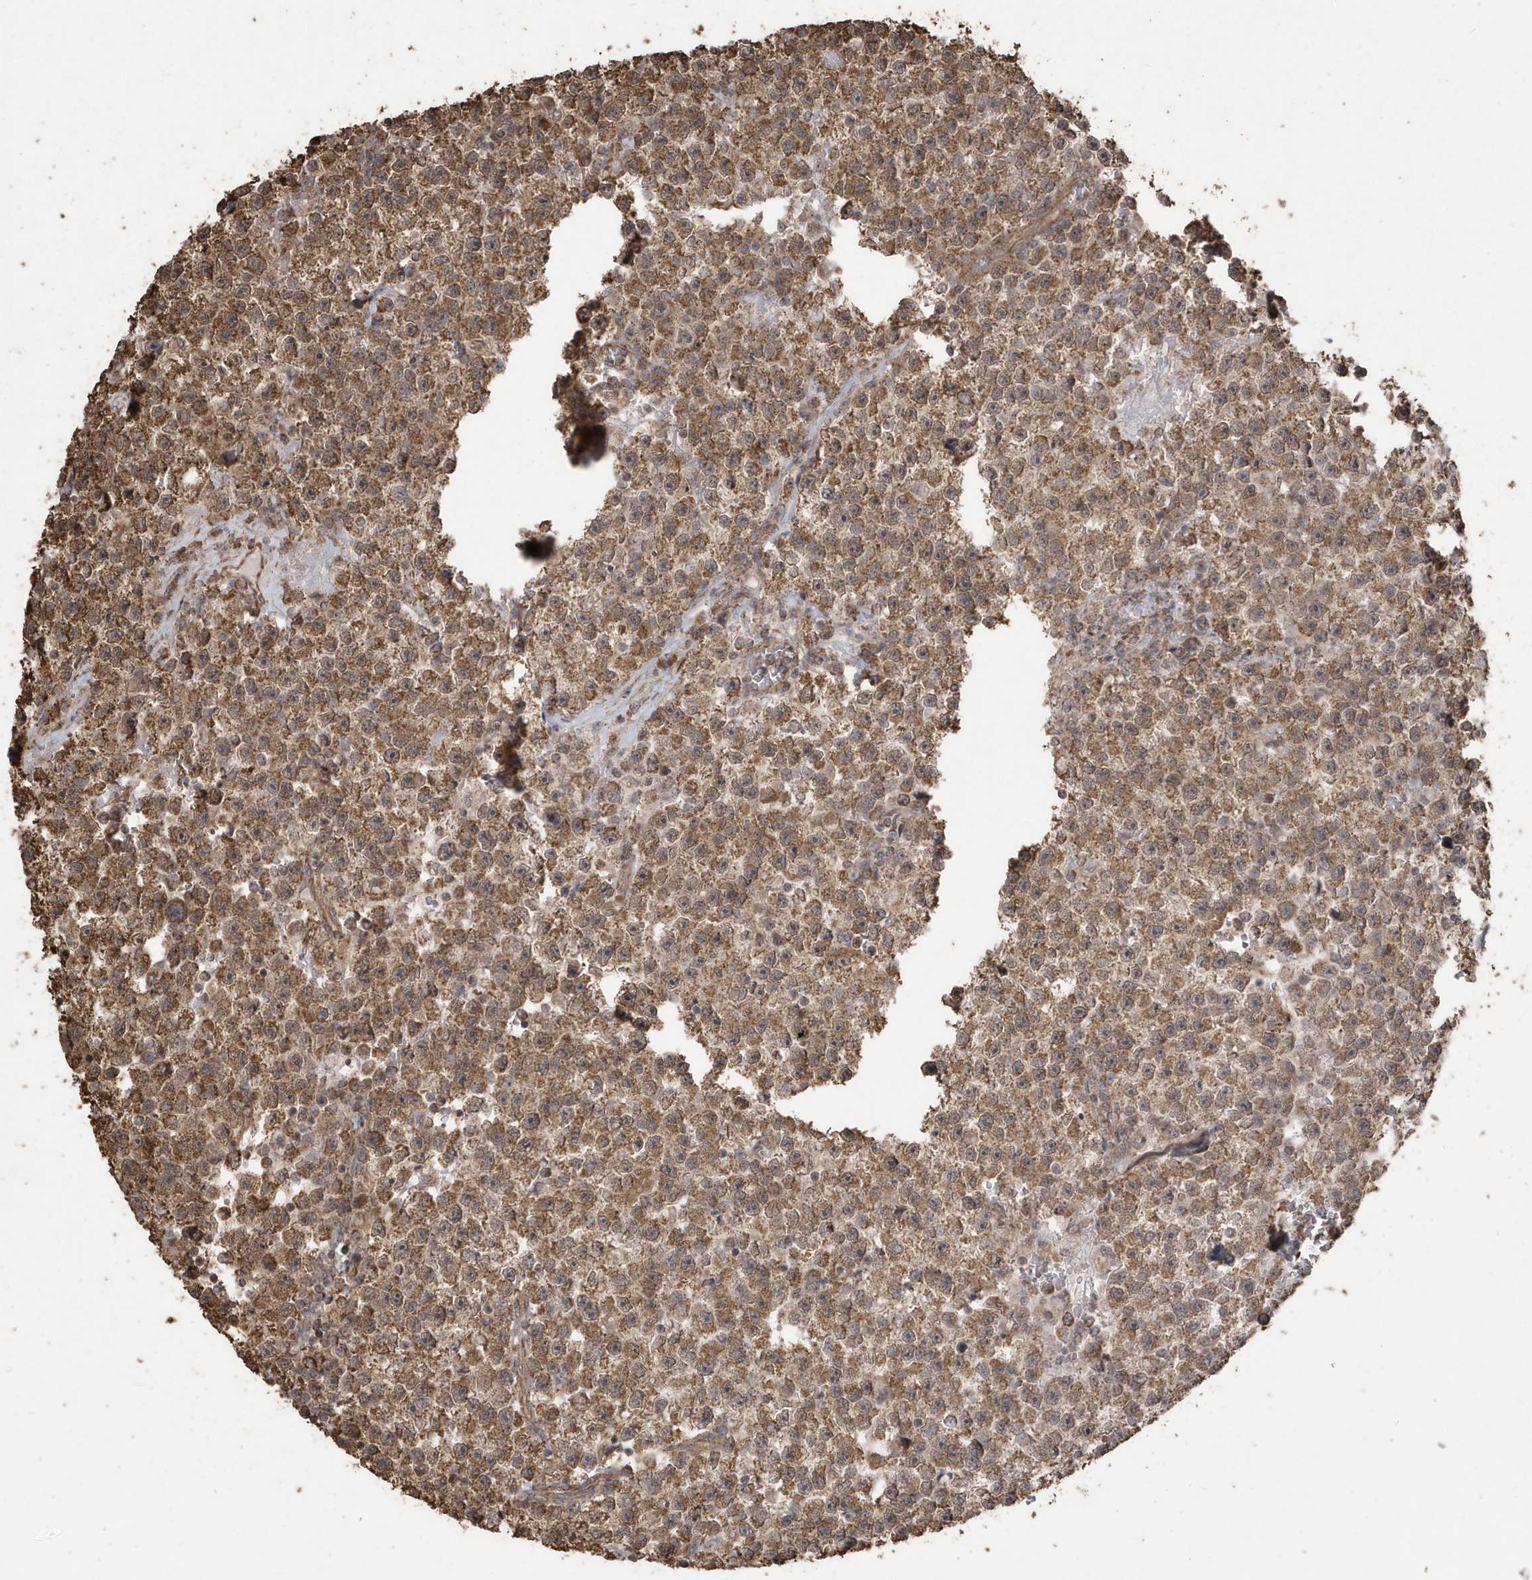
{"staining": {"intensity": "moderate", "quantity": ">75%", "location": "cytoplasmic/membranous"}, "tissue": "testis cancer", "cell_type": "Tumor cells", "image_type": "cancer", "snomed": [{"axis": "morphology", "description": "Seminoma, NOS"}, {"axis": "topography", "description": "Testis"}], "caption": "There is medium levels of moderate cytoplasmic/membranous positivity in tumor cells of seminoma (testis), as demonstrated by immunohistochemical staining (brown color).", "gene": "PAXBP1", "patient": {"sex": "male", "age": 22}}